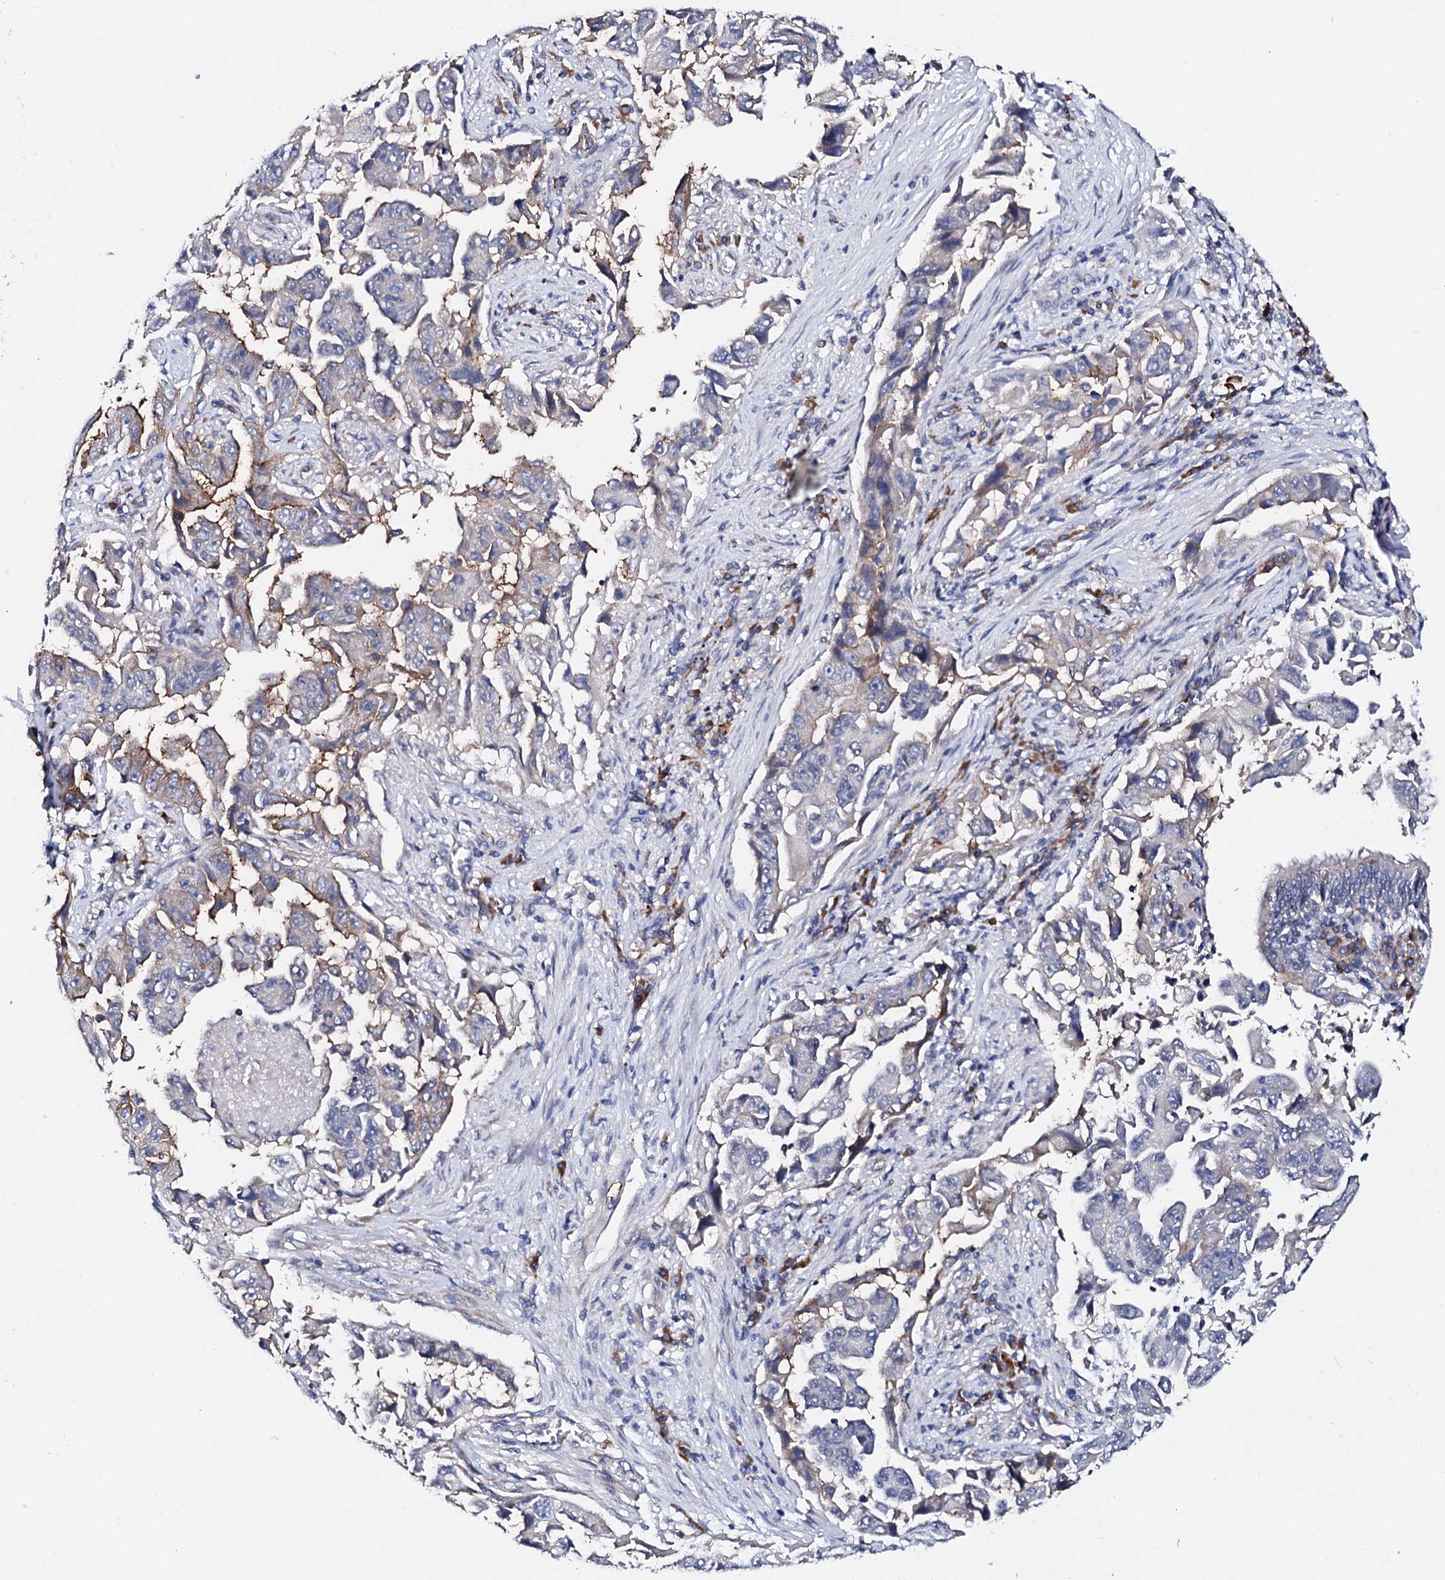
{"staining": {"intensity": "moderate", "quantity": "<25%", "location": "cytoplasmic/membranous"}, "tissue": "lung cancer", "cell_type": "Tumor cells", "image_type": "cancer", "snomed": [{"axis": "morphology", "description": "Adenocarcinoma, NOS"}, {"axis": "topography", "description": "Lung"}], "caption": "Moderate cytoplasmic/membranous protein staining is appreciated in about <25% of tumor cells in lung cancer (adenocarcinoma). (DAB (3,3'-diaminobenzidine) IHC with brightfield microscopy, high magnification).", "gene": "NUP58", "patient": {"sex": "female", "age": 51}}